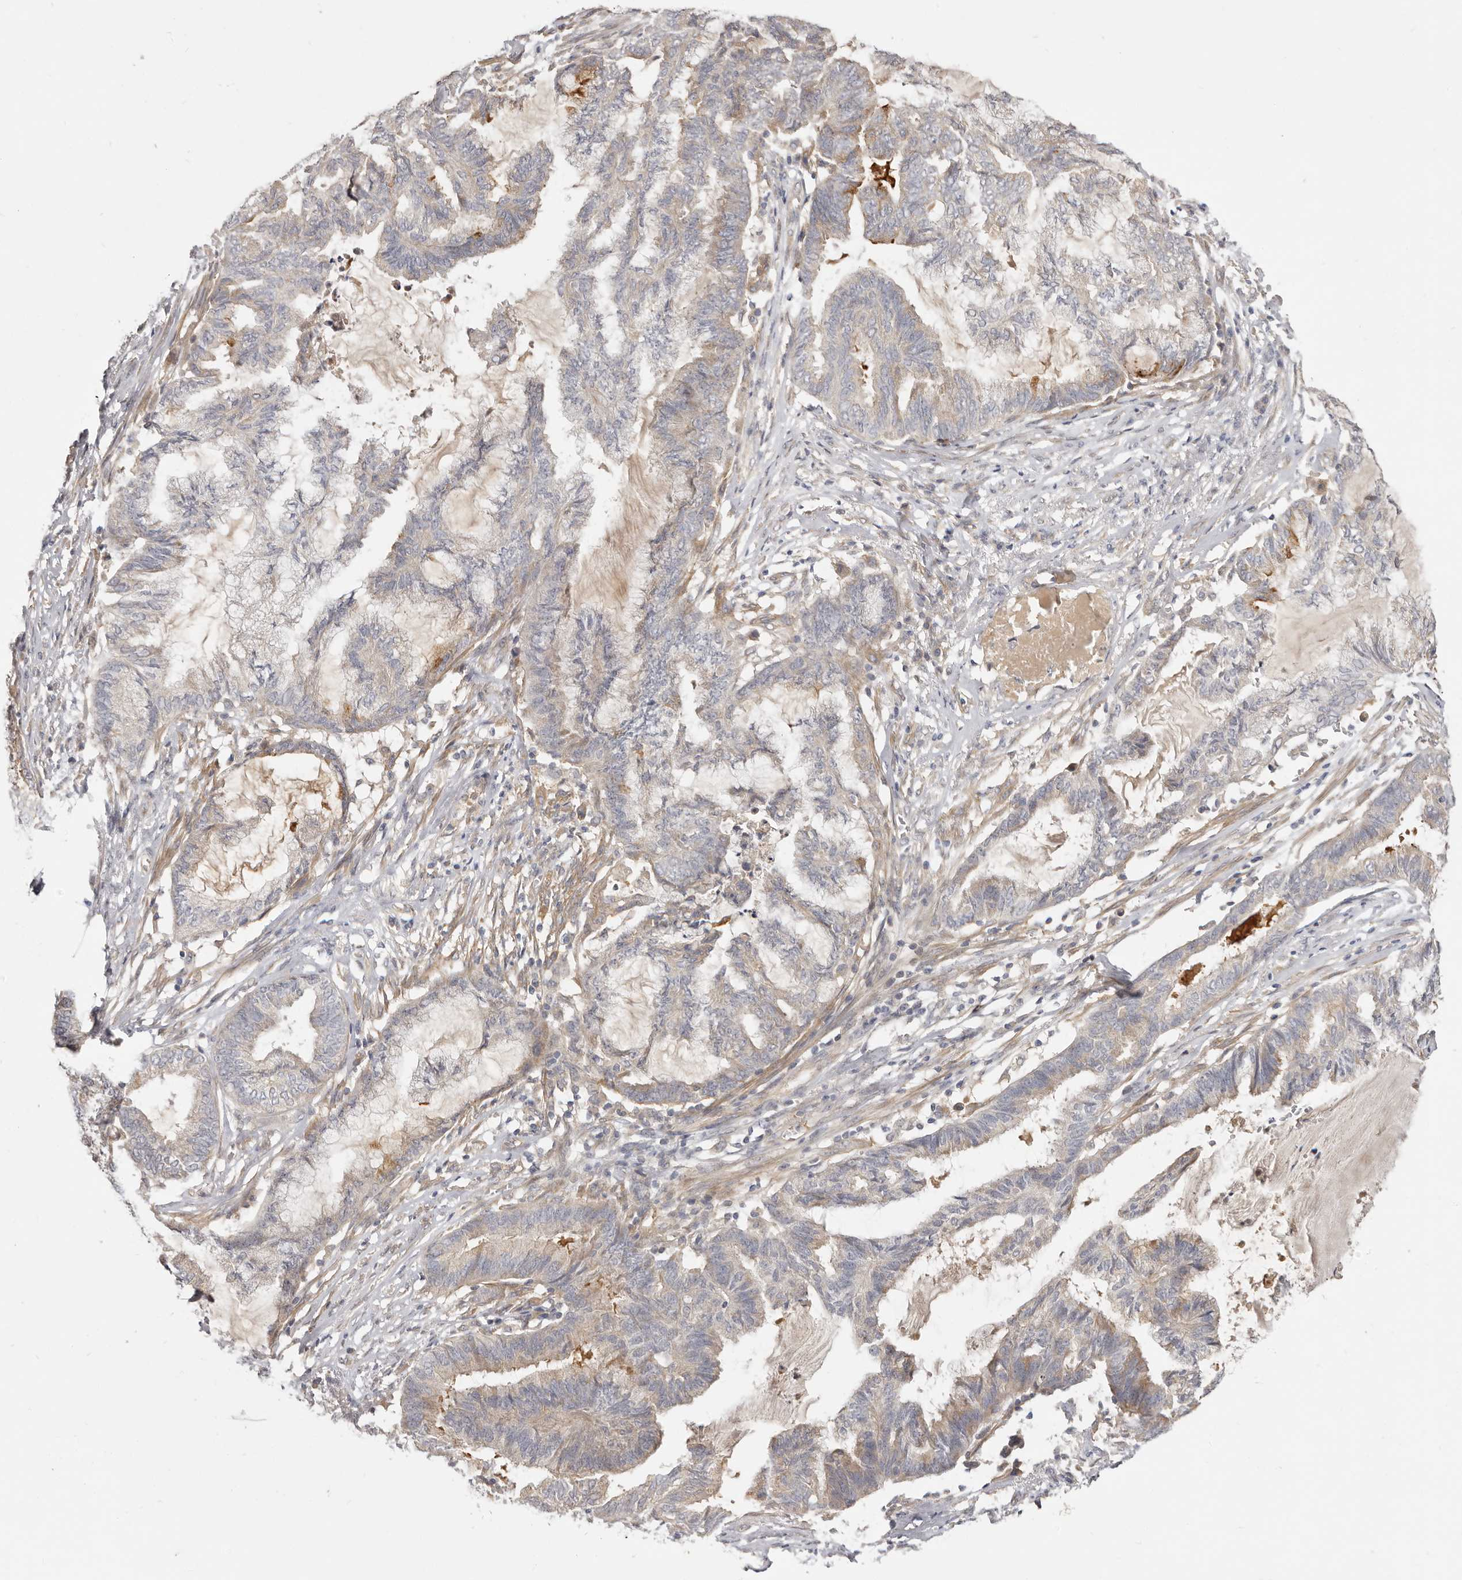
{"staining": {"intensity": "negative", "quantity": "none", "location": "none"}, "tissue": "endometrial cancer", "cell_type": "Tumor cells", "image_type": "cancer", "snomed": [{"axis": "morphology", "description": "Adenocarcinoma, NOS"}, {"axis": "topography", "description": "Endometrium"}], "caption": "This is an immunohistochemistry micrograph of human adenocarcinoma (endometrial). There is no expression in tumor cells.", "gene": "ADAMTS9", "patient": {"sex": "female", "age": 86}}